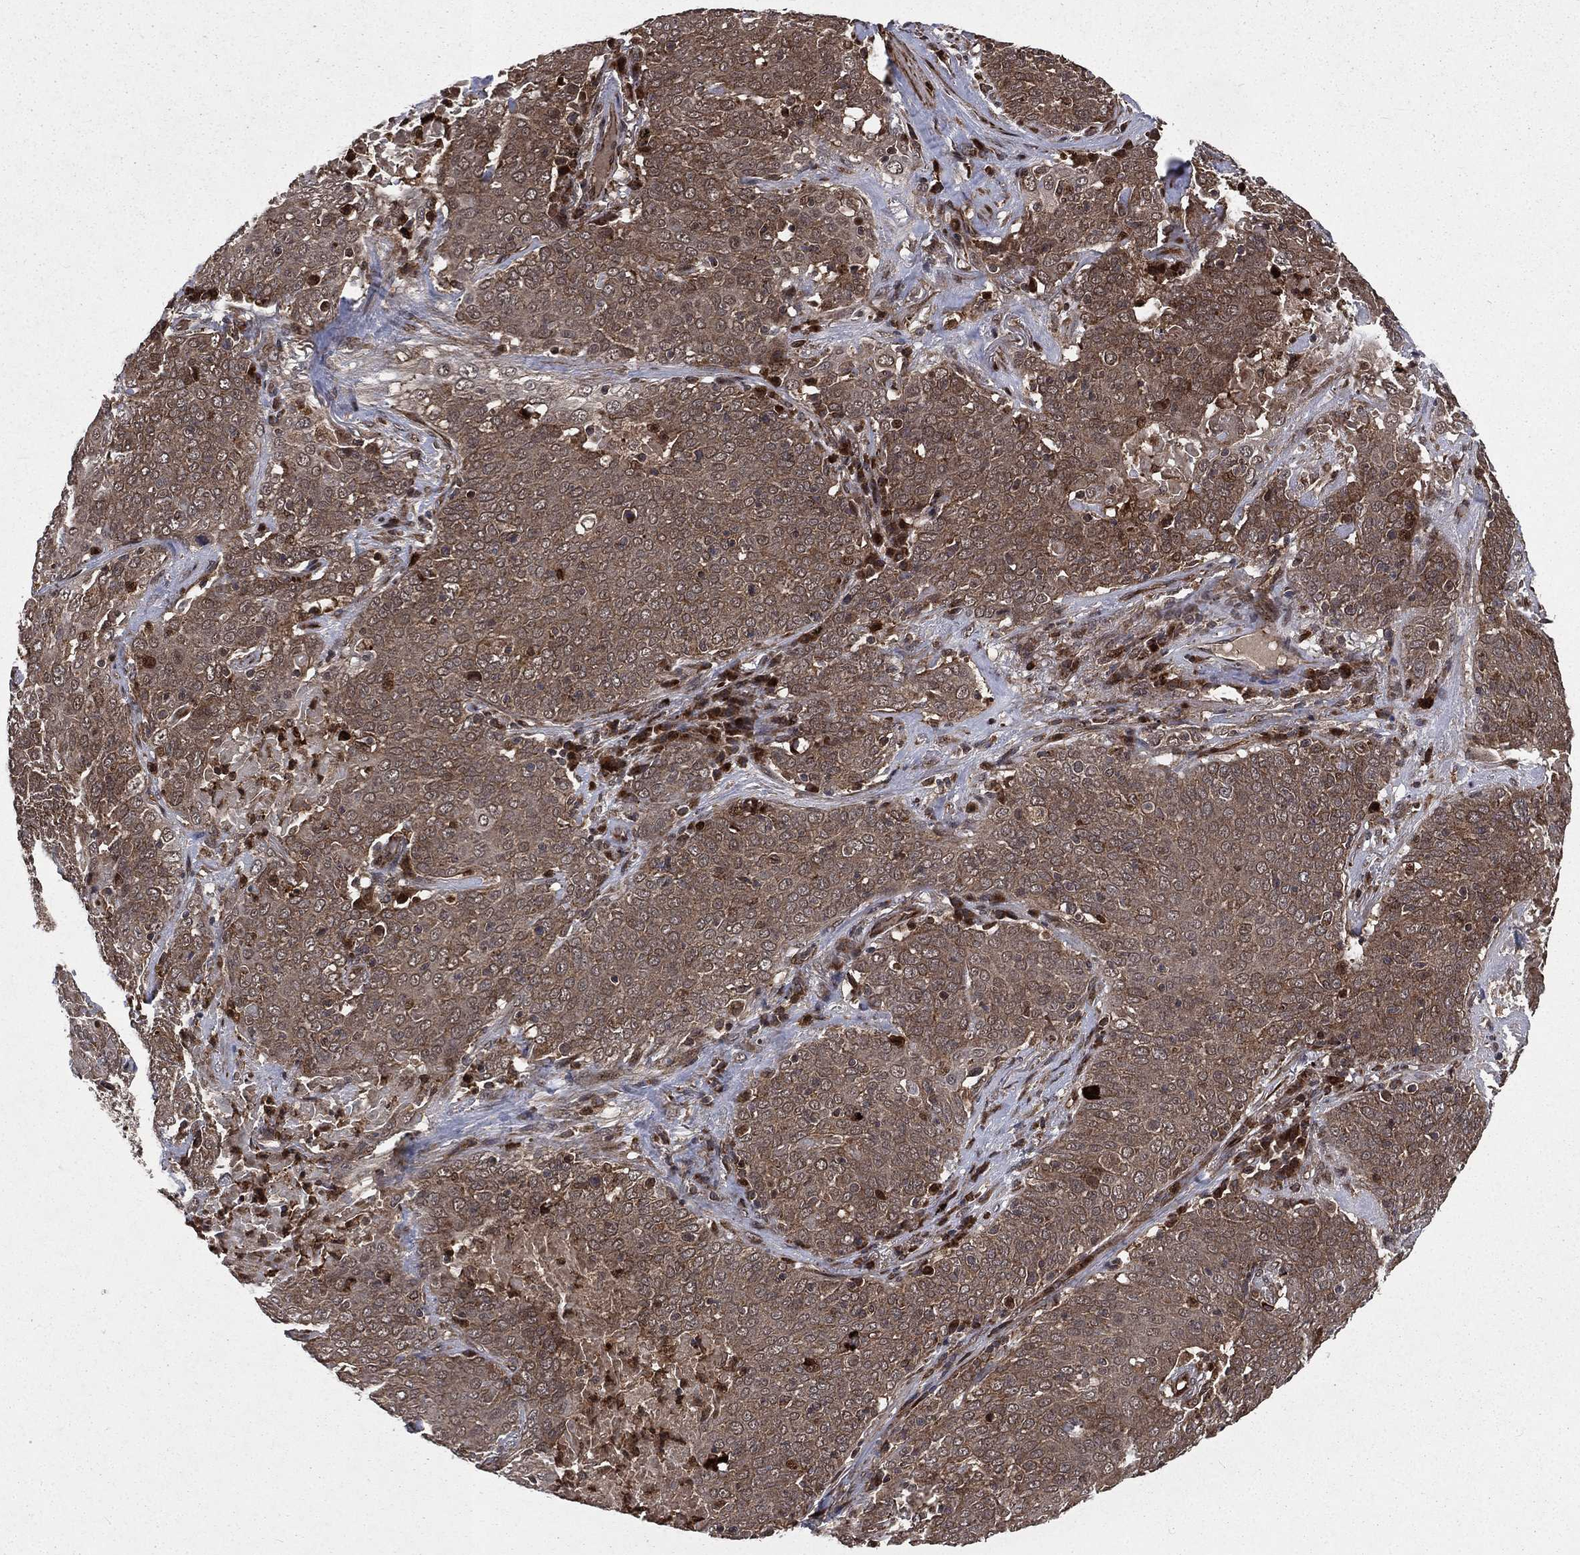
{"staining": {"intensity": "weak", "quantity": ">75%", "location": "cytoplasmic/membranous"}, "tissue": "lung cancer", "cell_type": "Tumor cells", "image_type": "cancer", "snomed": [{"axis": "morphology", "description": "Squamous cell carcinoma, NOS"}, {"axis": "topography", "description": "Lung"}], "caption": "Protein staining by immunohistochemistry (IHC) reveals weak cytoplasmic/membranous staining in approximately >75% of tumor cells in lung cancer (squamous cell carcinoma).", "gene": "LENG8", "patient": {"sex": "male", "age": 82}}